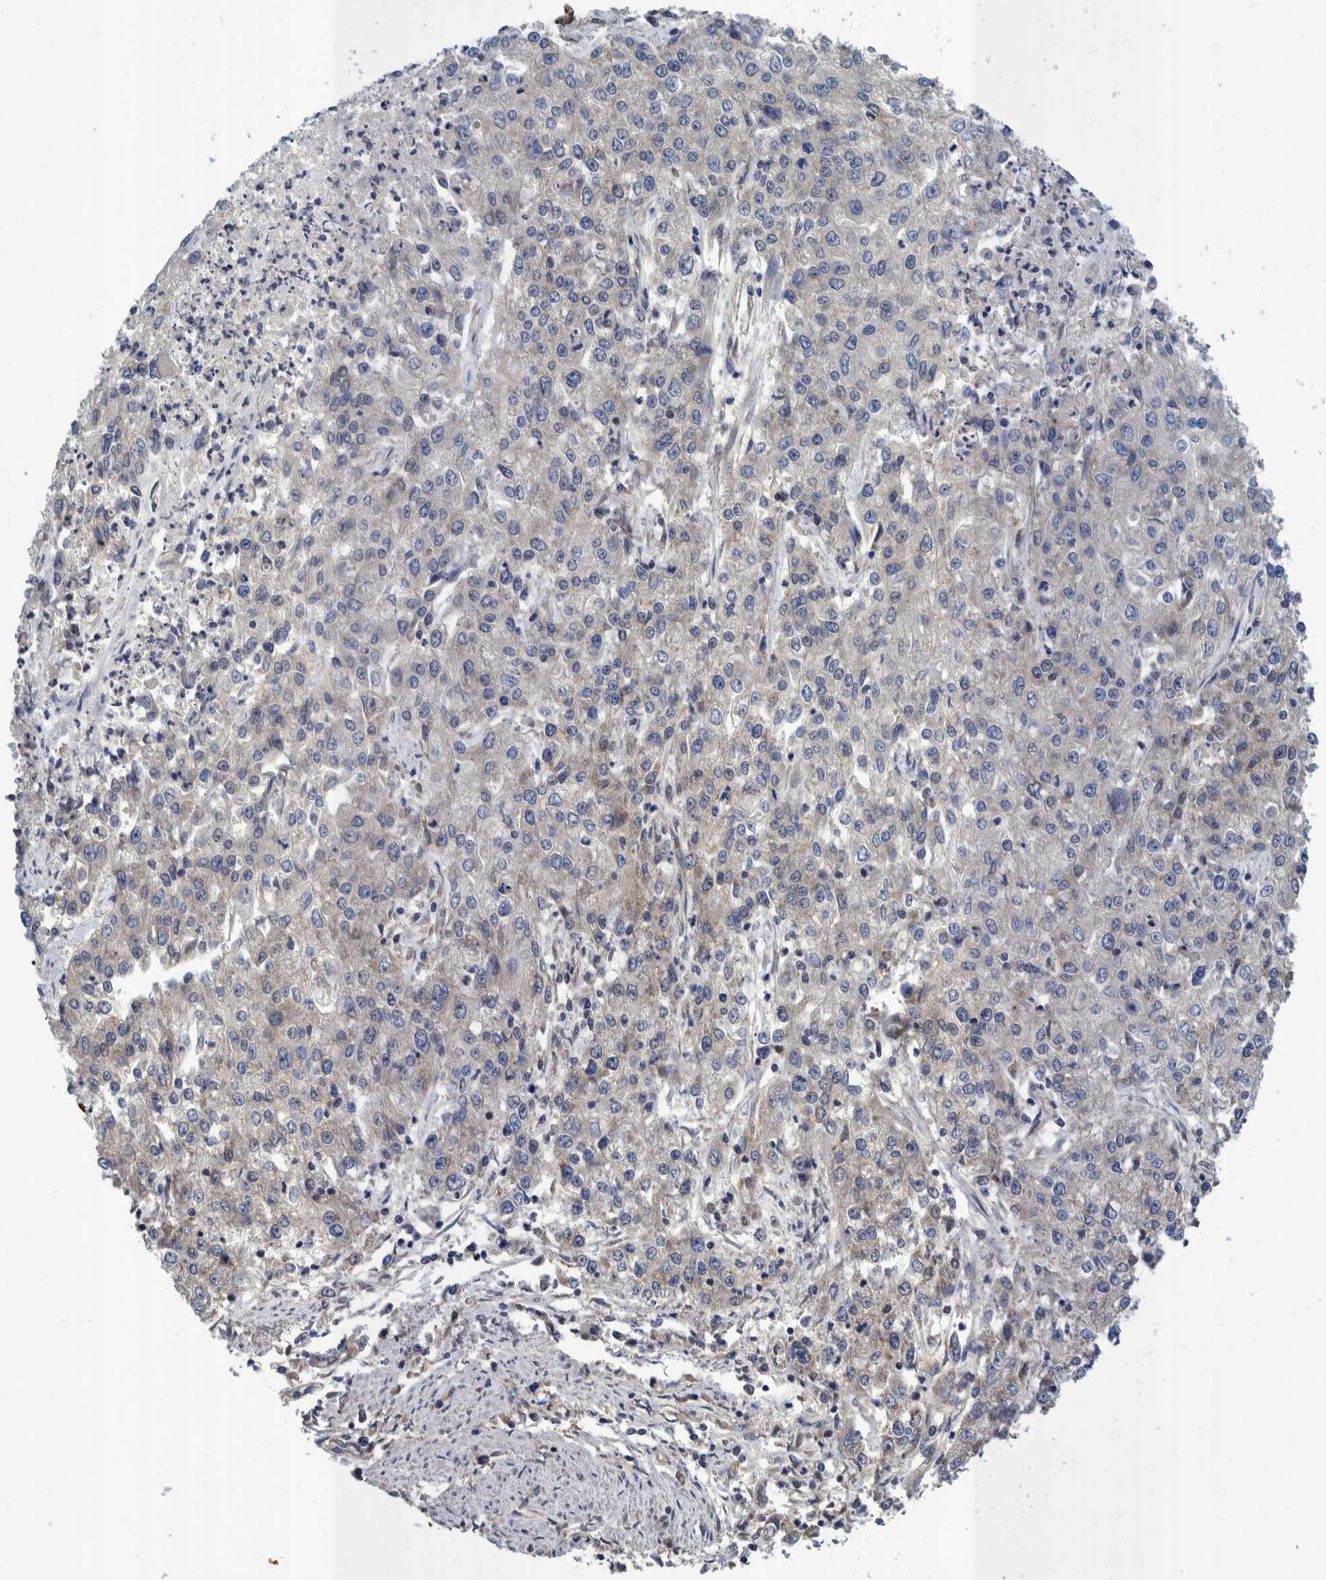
{"staining": {"intensity": "negative", "quantity": "none", "location": "none"}, "tissue": "endometrial cancer", "cell_type": "Tumor cells", "image_type": "cancer", "snomed": [{"axis": "morphology", "description": "Adenocarcinoma, NOS"}, {"axis": "topography", "description": "Endometrium"}], "caption": "High power microscopy micrograph of an IHC image of endometrial cancer (adenocarcinoma), revealing no significant expression in tumor cells.", "gene": "MRPS7", "patient": {"sex": "female", "age": 49}}